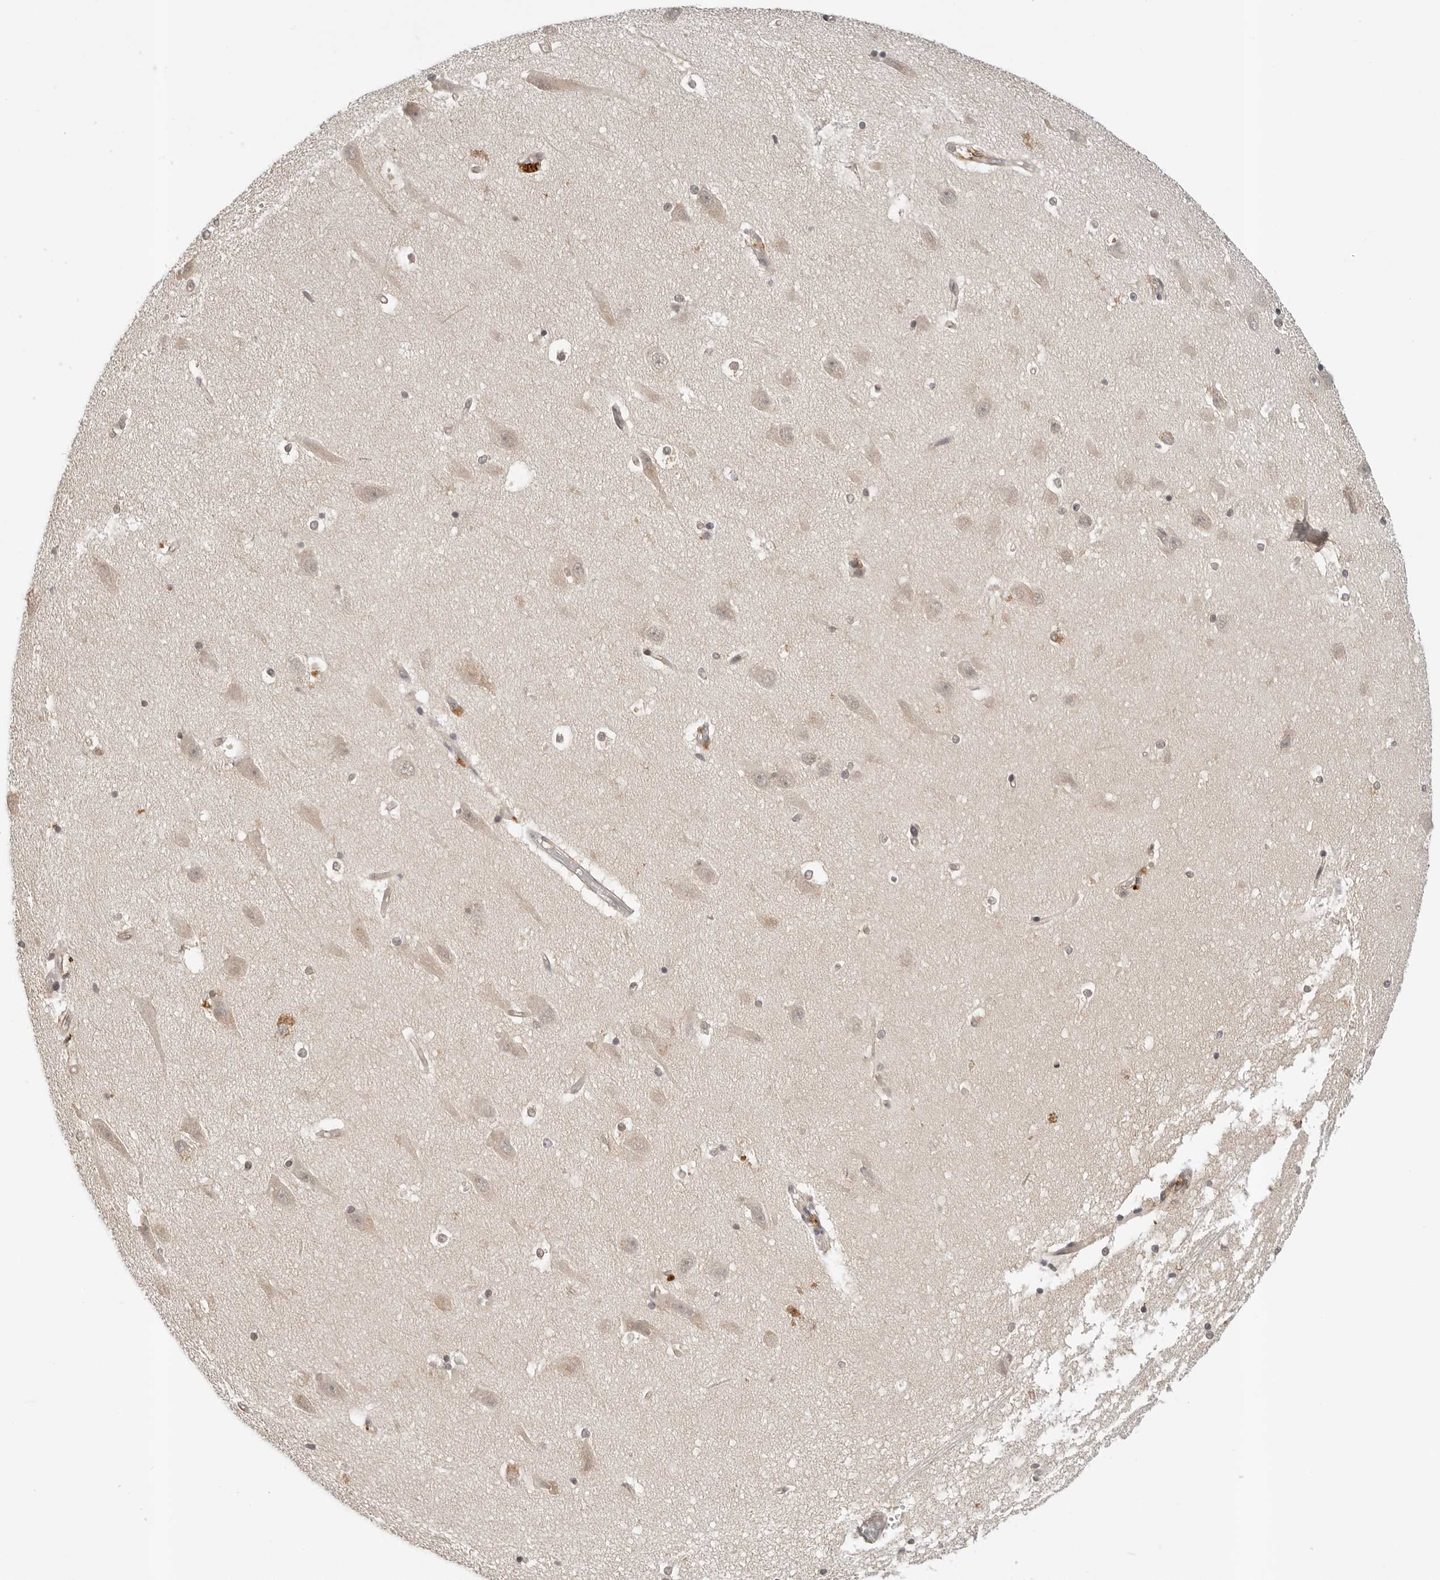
{"staining": {"intensity": "weak", "quantity": "<25%", "location": "cytoplasmic/membranous"}, "tissue": "hippocampus", "cell_type": "Glial cells", "image_type": "normal", "snomed": [{"axis": "morphology", "description": "Normal tissue, NOS"}, {"axis": "topography", "description": "Hippocampus"}], "caption": "Immunohistochemistry image of benign hippocampus: human hippocampus stained with DAB (3,3'-diaminobenzidine) shows no significant protein expression in glial cells.", "gene": "IL24", "patient": {"sex": "male", "age": 45}}